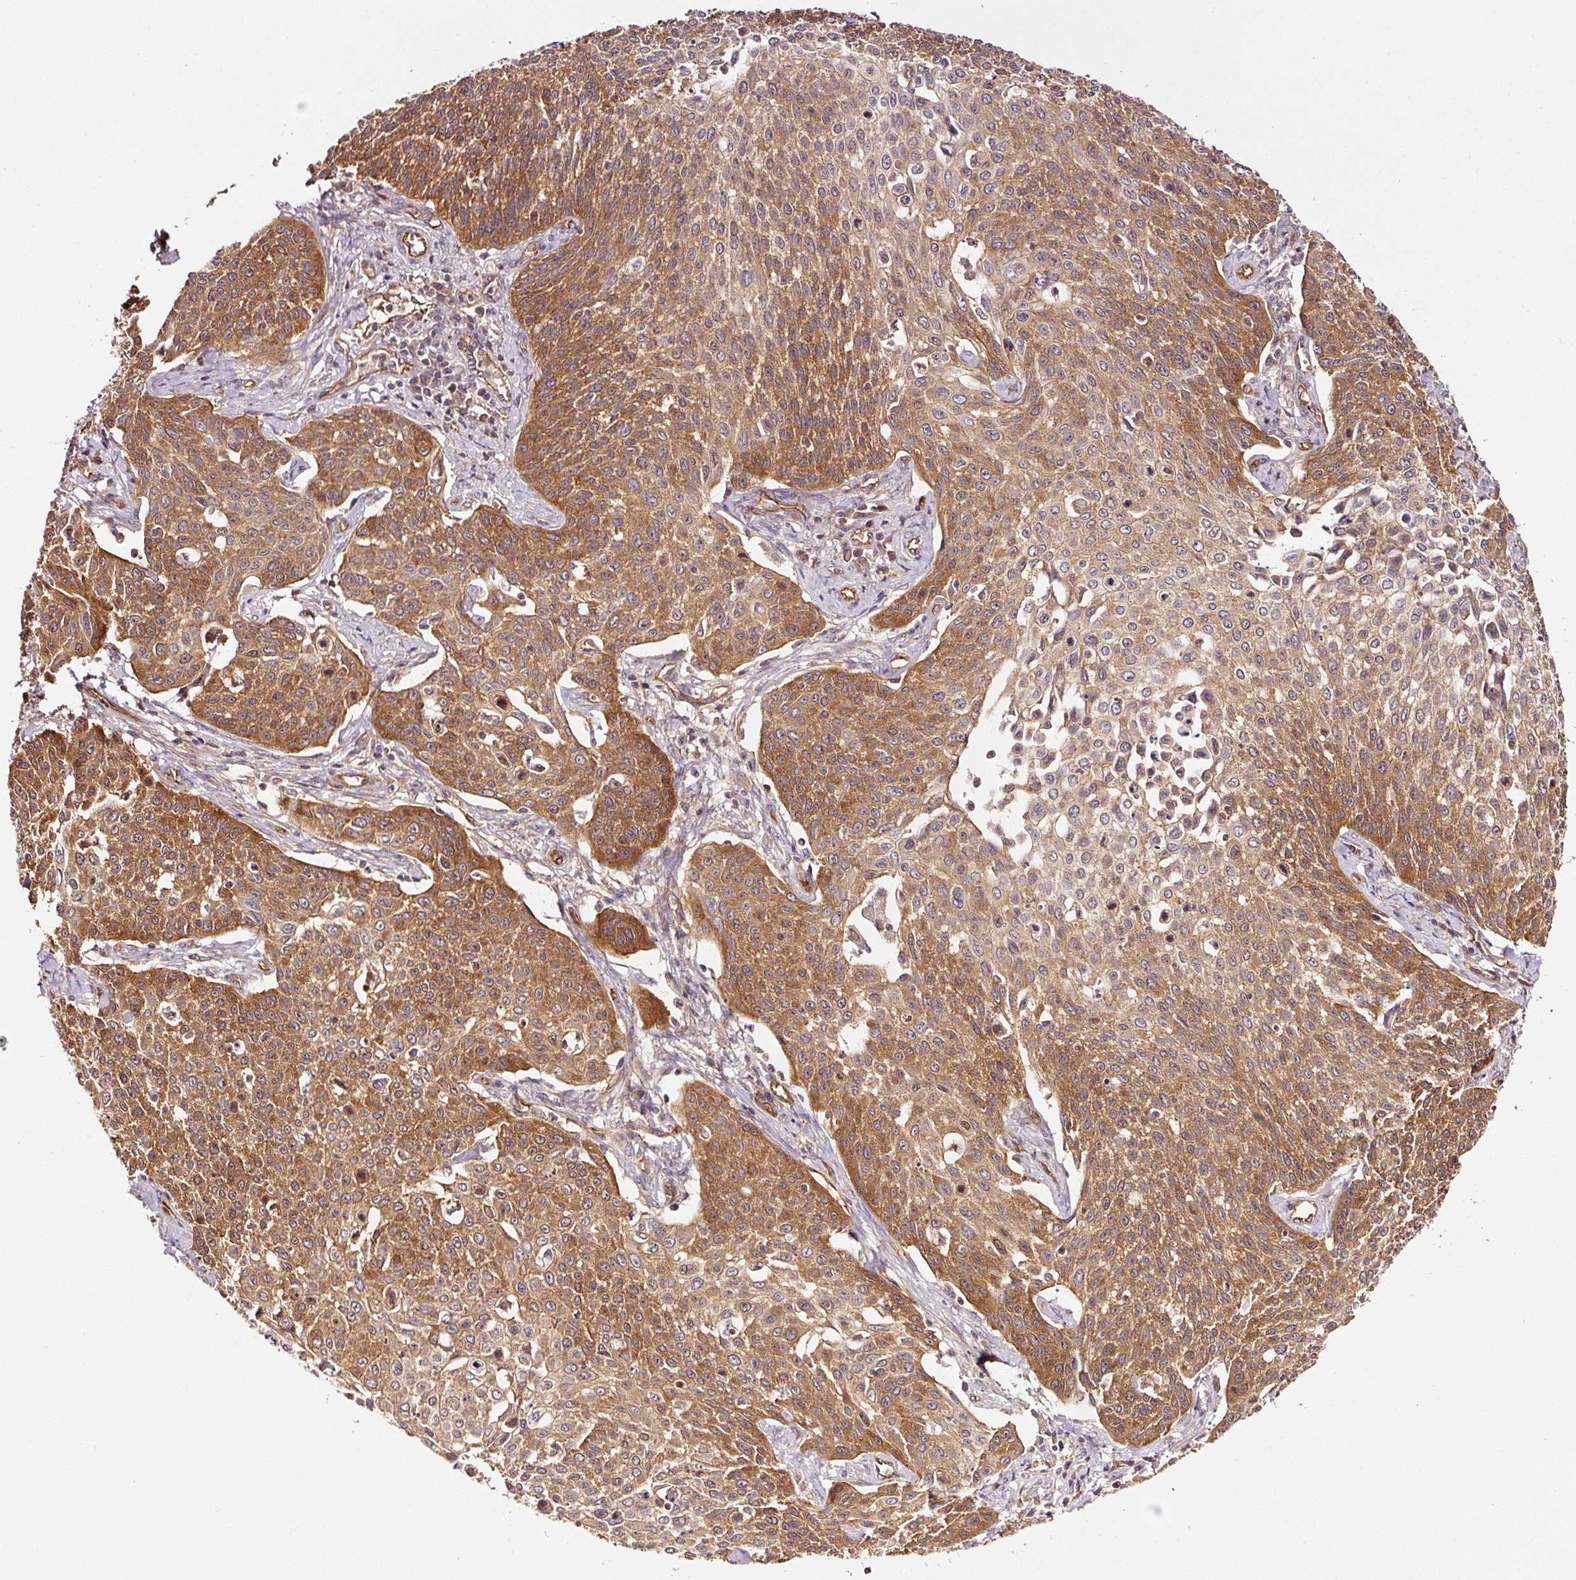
{"staining": {"intensity": "moderate", "quantity": ">75%", "location": "cytoplasmic/membranous"}, "tissue": "cervical cancer", "cell_type": "Tumor cells", "image_type": "cancer", "snomed": [{"axis": "morphology", "description": "Squamous cell carcinoma, NOS"}, {"axis": "topography", "description": "Cervix"}], "caption": "Moderate cytoplasmic/membranous staining is seen in approximately >75% of tumor cells in cervical cancer.", "gene": "METAP1", "patient": {"sex": "female", "age": 34}}